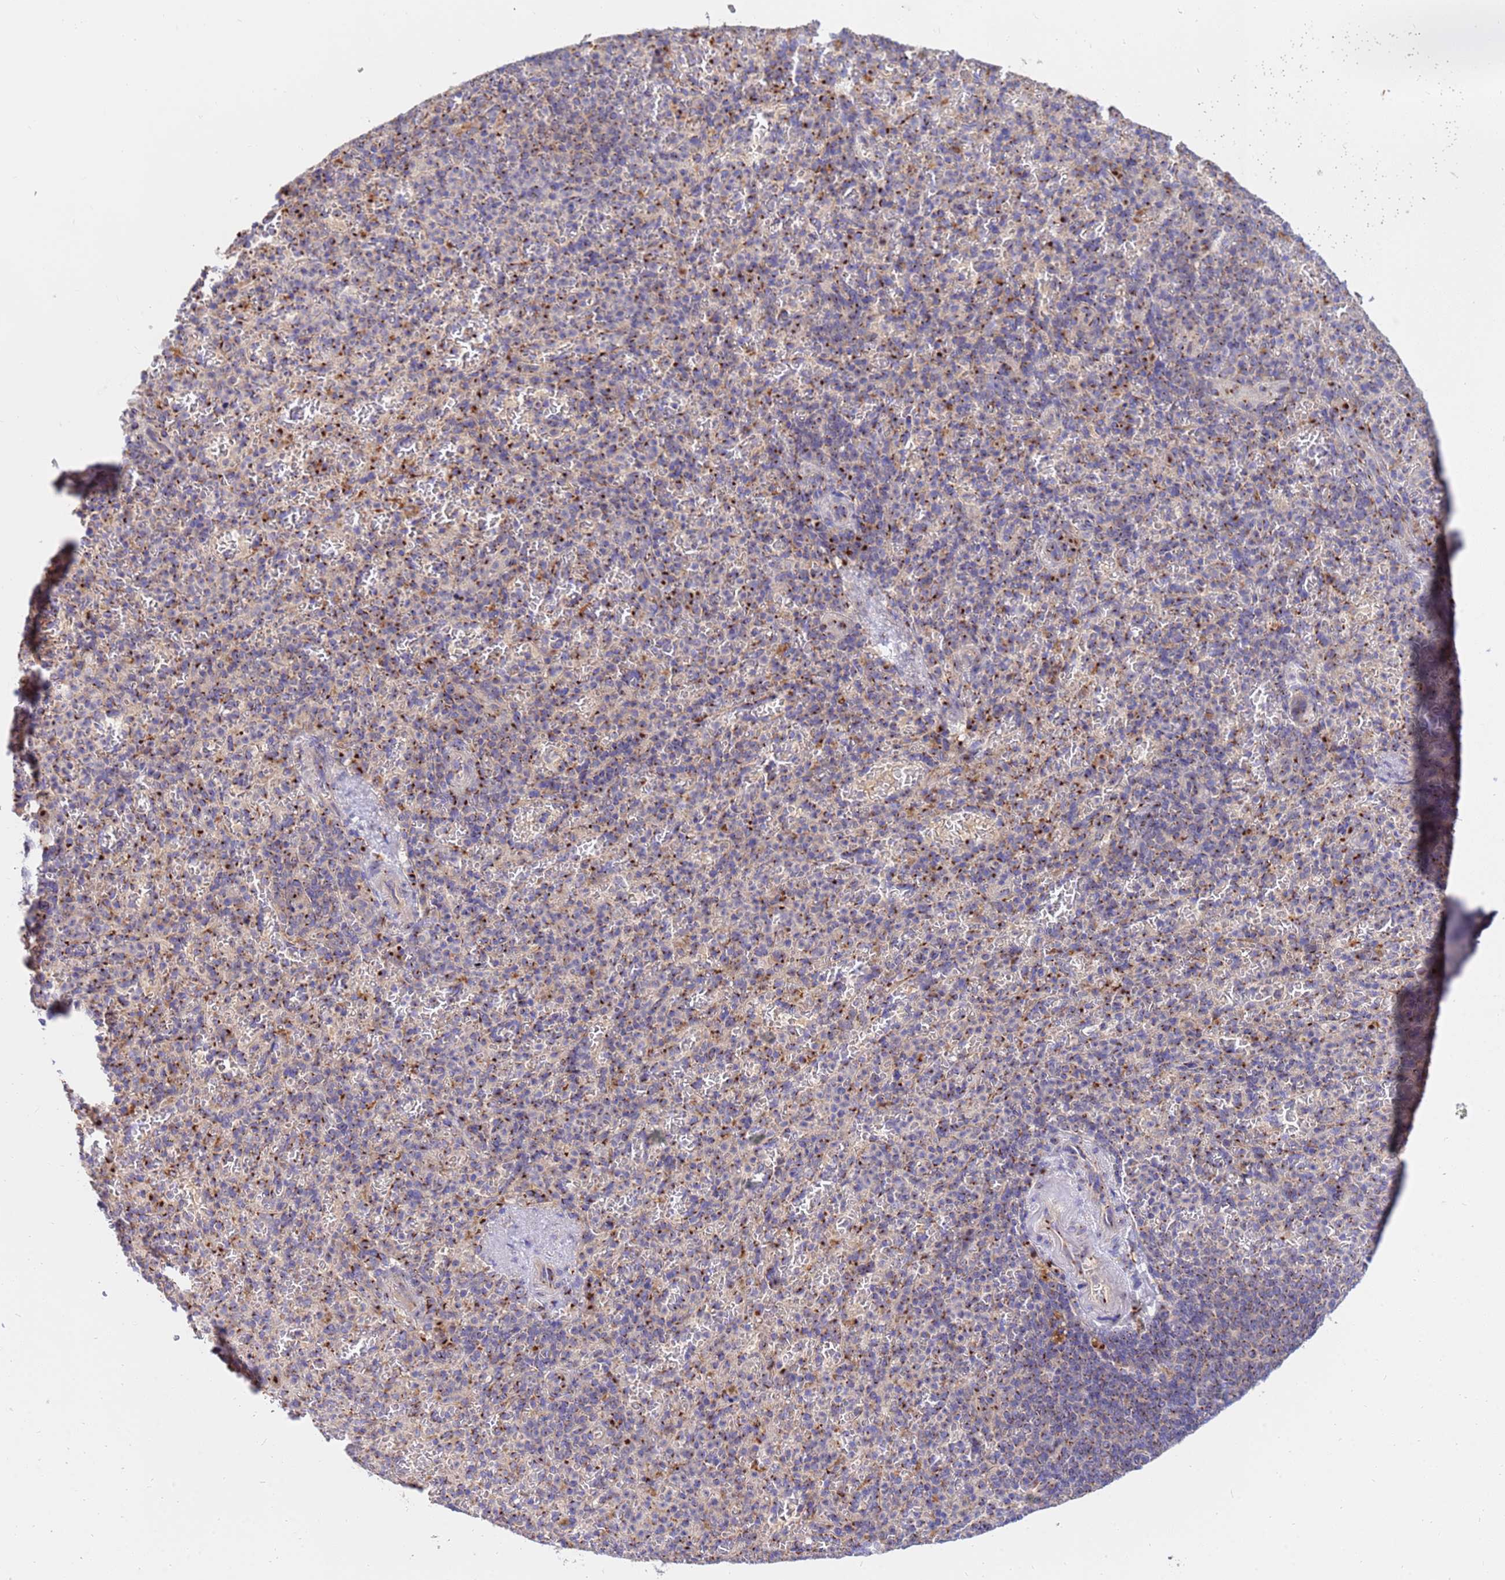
{"staining": {"intensity": "moderate", "quantity": "25%-75%", "location": "cytoplasmic/membranous"}, "tissue": "spleen", "cell_type": "Cells in red pulp", "image_type": "normal", "snomed": [{"axis": "morphology", "description": "Normal tissue, NOS"}, {"axis": "topography", "description": "Spleen"}], "caption": "The photomicrograph reveals staining of benign spleen, revealing moderate cytoplasmic/membranous protein staining (brown color) within cells in red pulp.", "gene": "HPS3", "patient": {"sex": "female", "age": 74}}